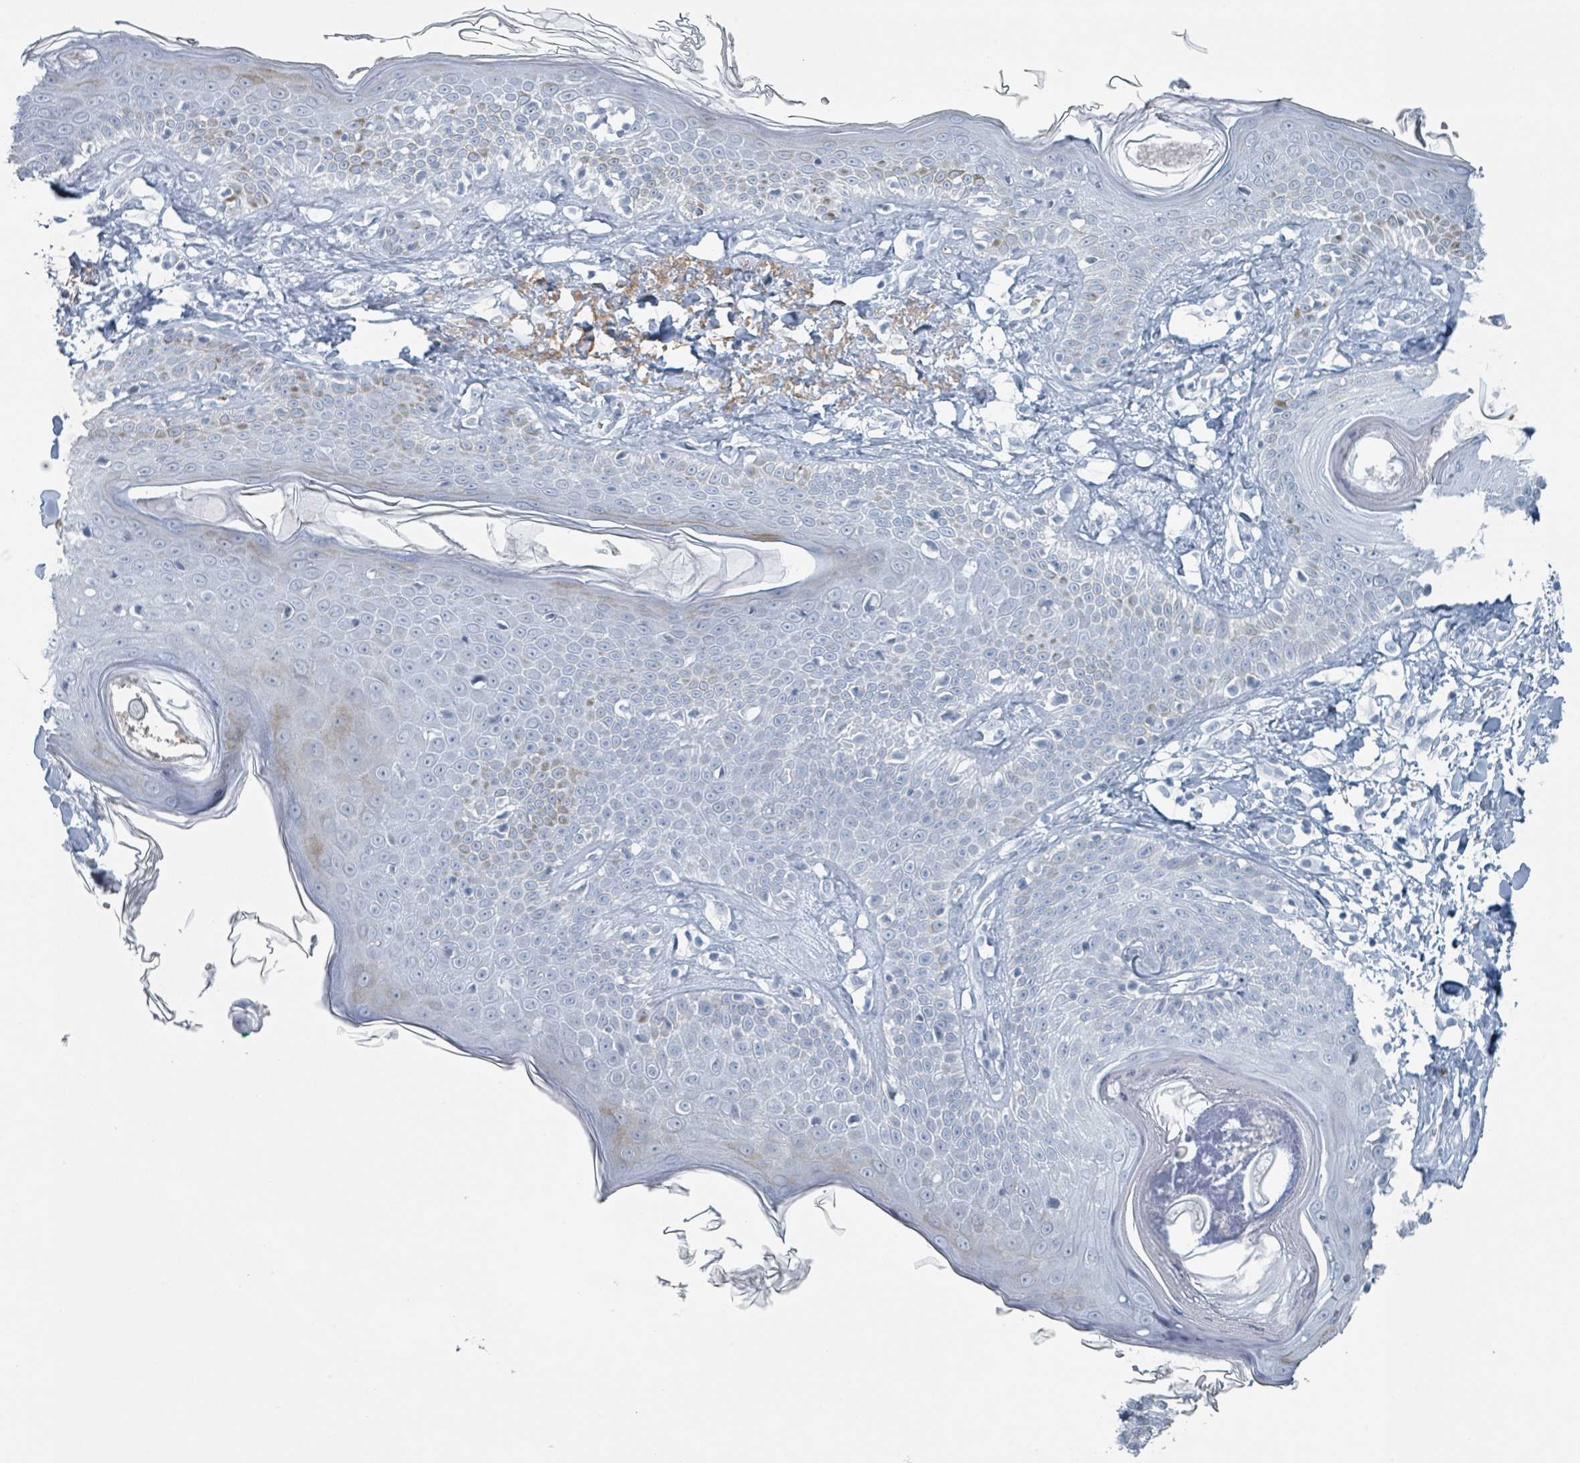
{"staining": {"intensity": "negative", "quantity": "none", "location": "none"}, "tissue": "skin cancer", "cell_type": "Tumor cells", "image_type": "cancer", "snomed": [{"axis": "morphology", "description": "Basal cell carcinoma"}, {"axis": "topography", "description": "Skin"}], "caption": "The histopathology image shows no significant expression in tumor cells of skin cancer.", "gene": "GPR15LG", "patient": {"sex": "male", "age": 73}}